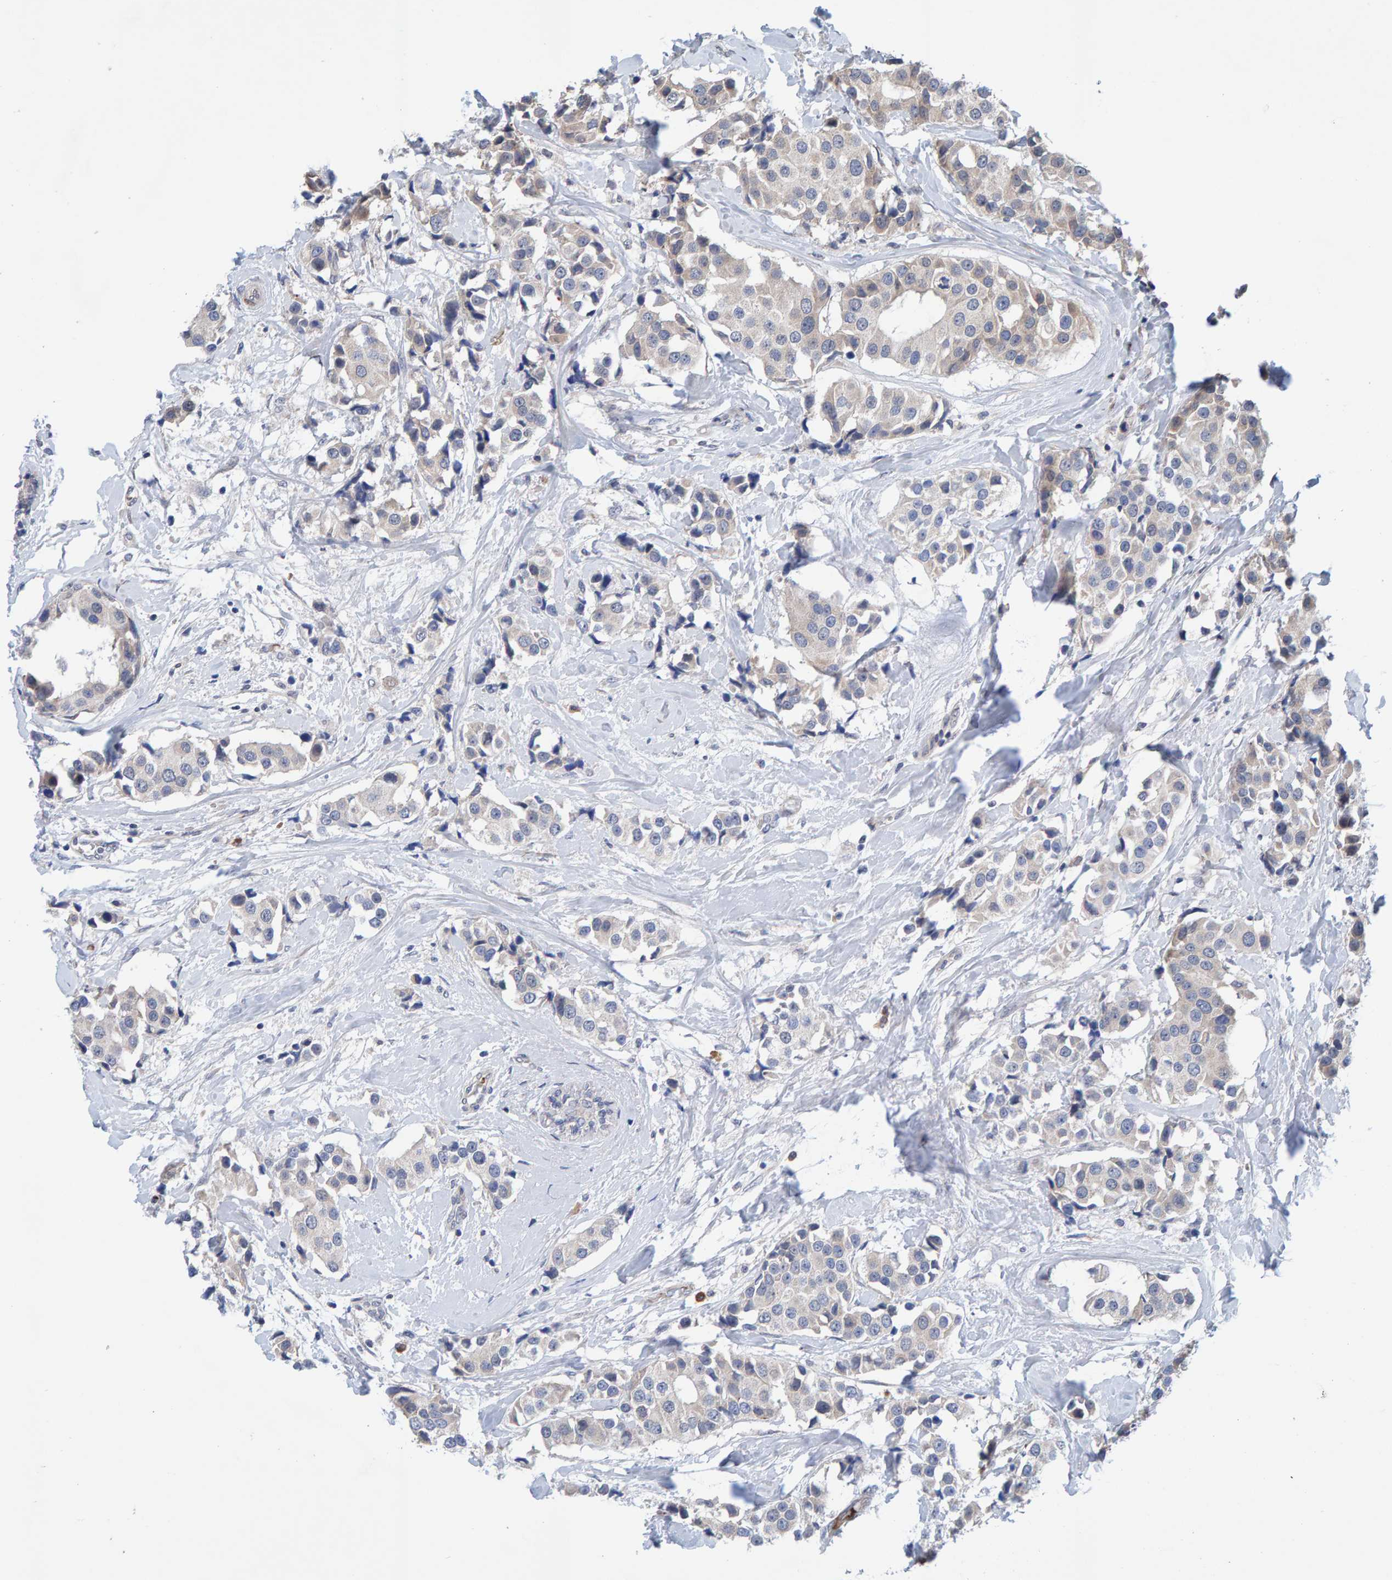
{"staining": {"intensity": "weak", "quantity": "25%-75%", "location": "cytoplasmic/membranous"}, "tissue": "breast cancer", "cell_type": "Tumor cells", "image_type": "cancer", "snomed": [{"axis": "morphology", "description": "Normal tissue, NOS"}, {"axis": "morphology", "description": "Duct carcinoma"}, {"axis": "topography", "description": "Breast"}], "caption": "IHC micrograph of invasive ductal carcinoma (breast) stained for a protein (brown), which reveals low levels of weak cytoplasmic/membranous staining in approximately 25%-75% of tumor cells.", "gene": "MFSD6L", "patient": {"sex": "female", "age": 39}}